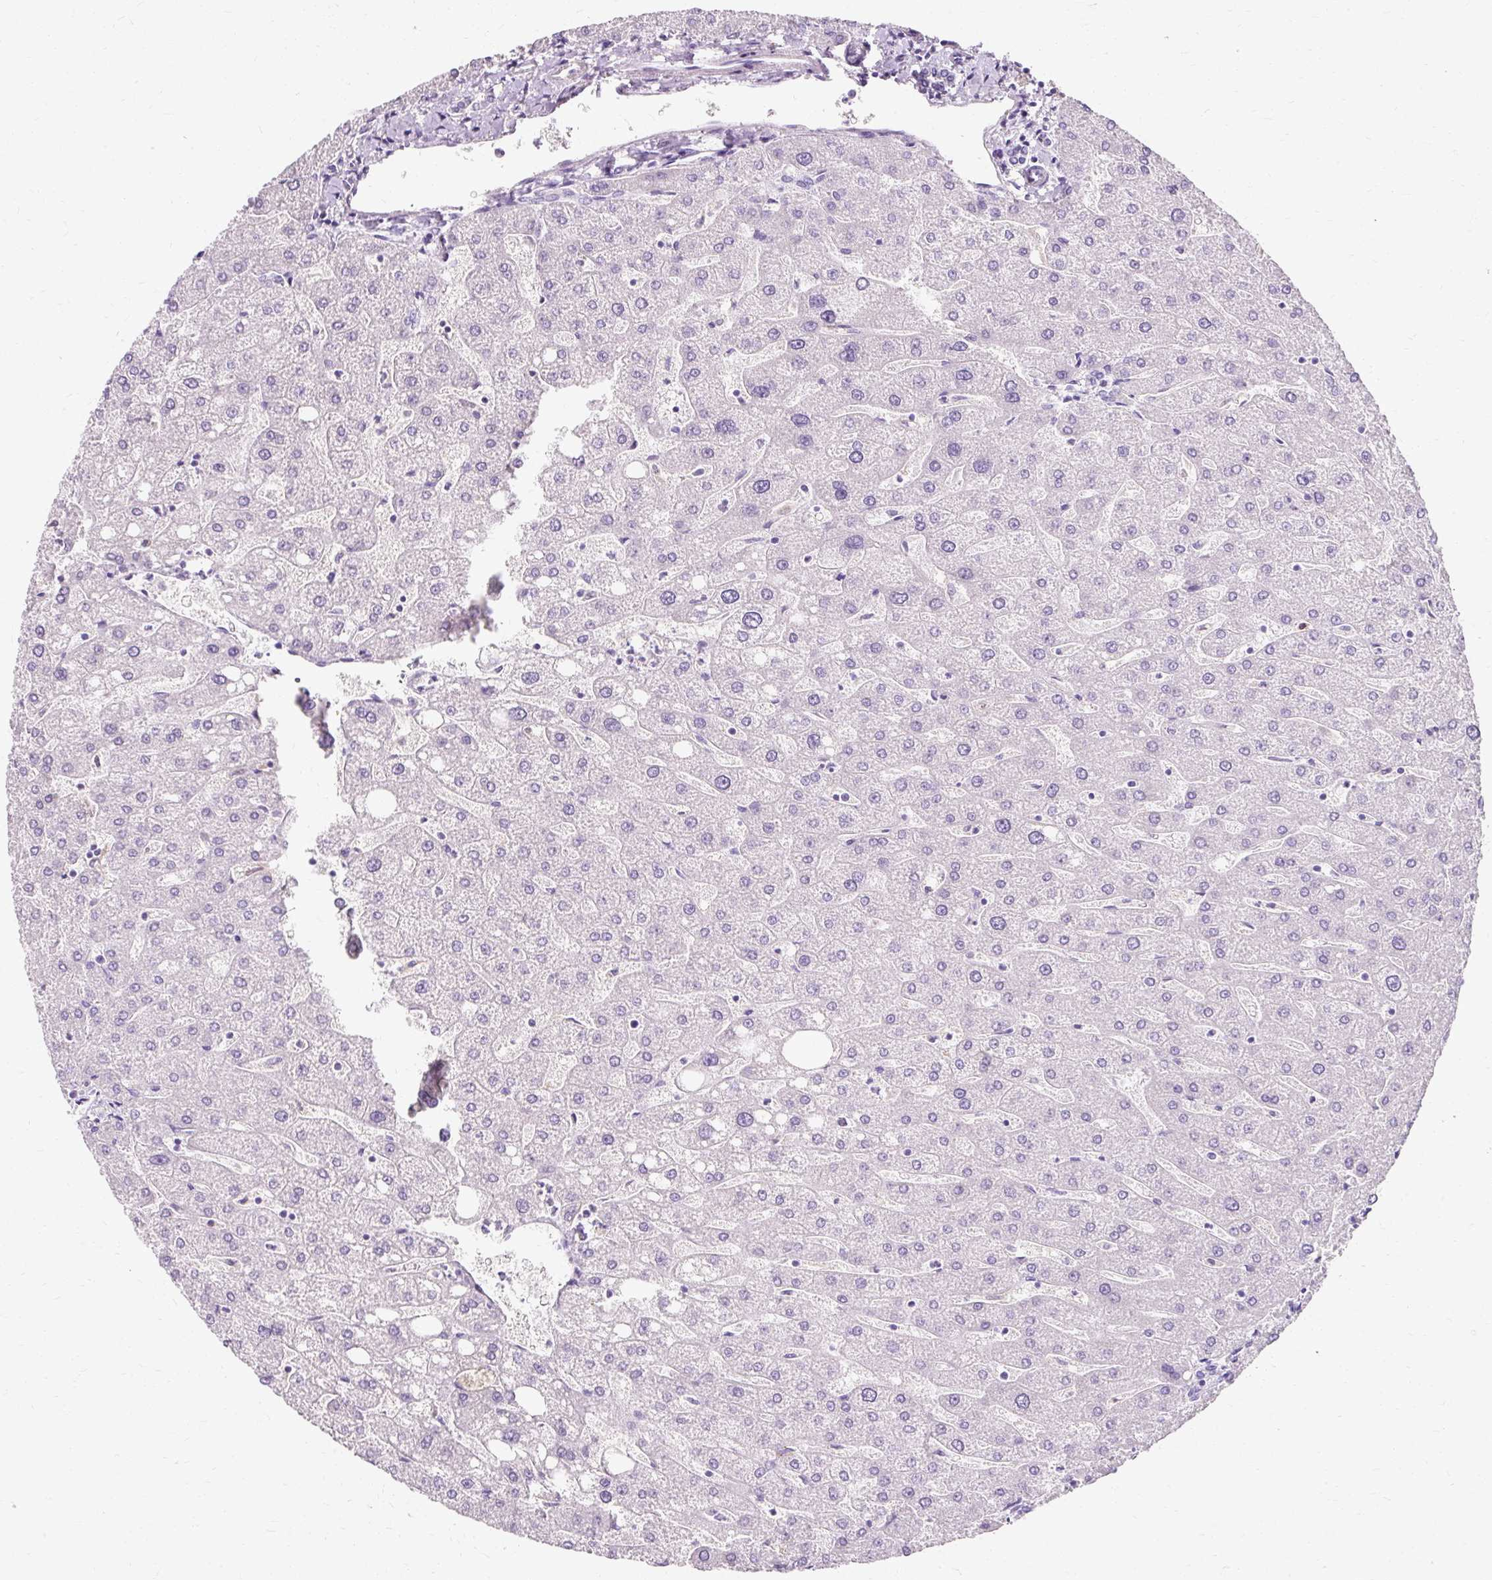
{"staining": {"intensity": "negative", "quantity": "none", "location": "none"}, "tissue": "liver", "cell_type": "Cholangiocytes", "image_type": "normal", "snomed": [{"axis": "morphology", "description": "Normal tissue, NOS"}, {"axis": "topography", "description": "Liver"}], "caption": "This is an immunohistochemistry histopathology image of unremarkable liver. There is no positivity in cholangiocytes.", "gene": "CLDN25", "patient": {"sex": "male", "age": 67}}